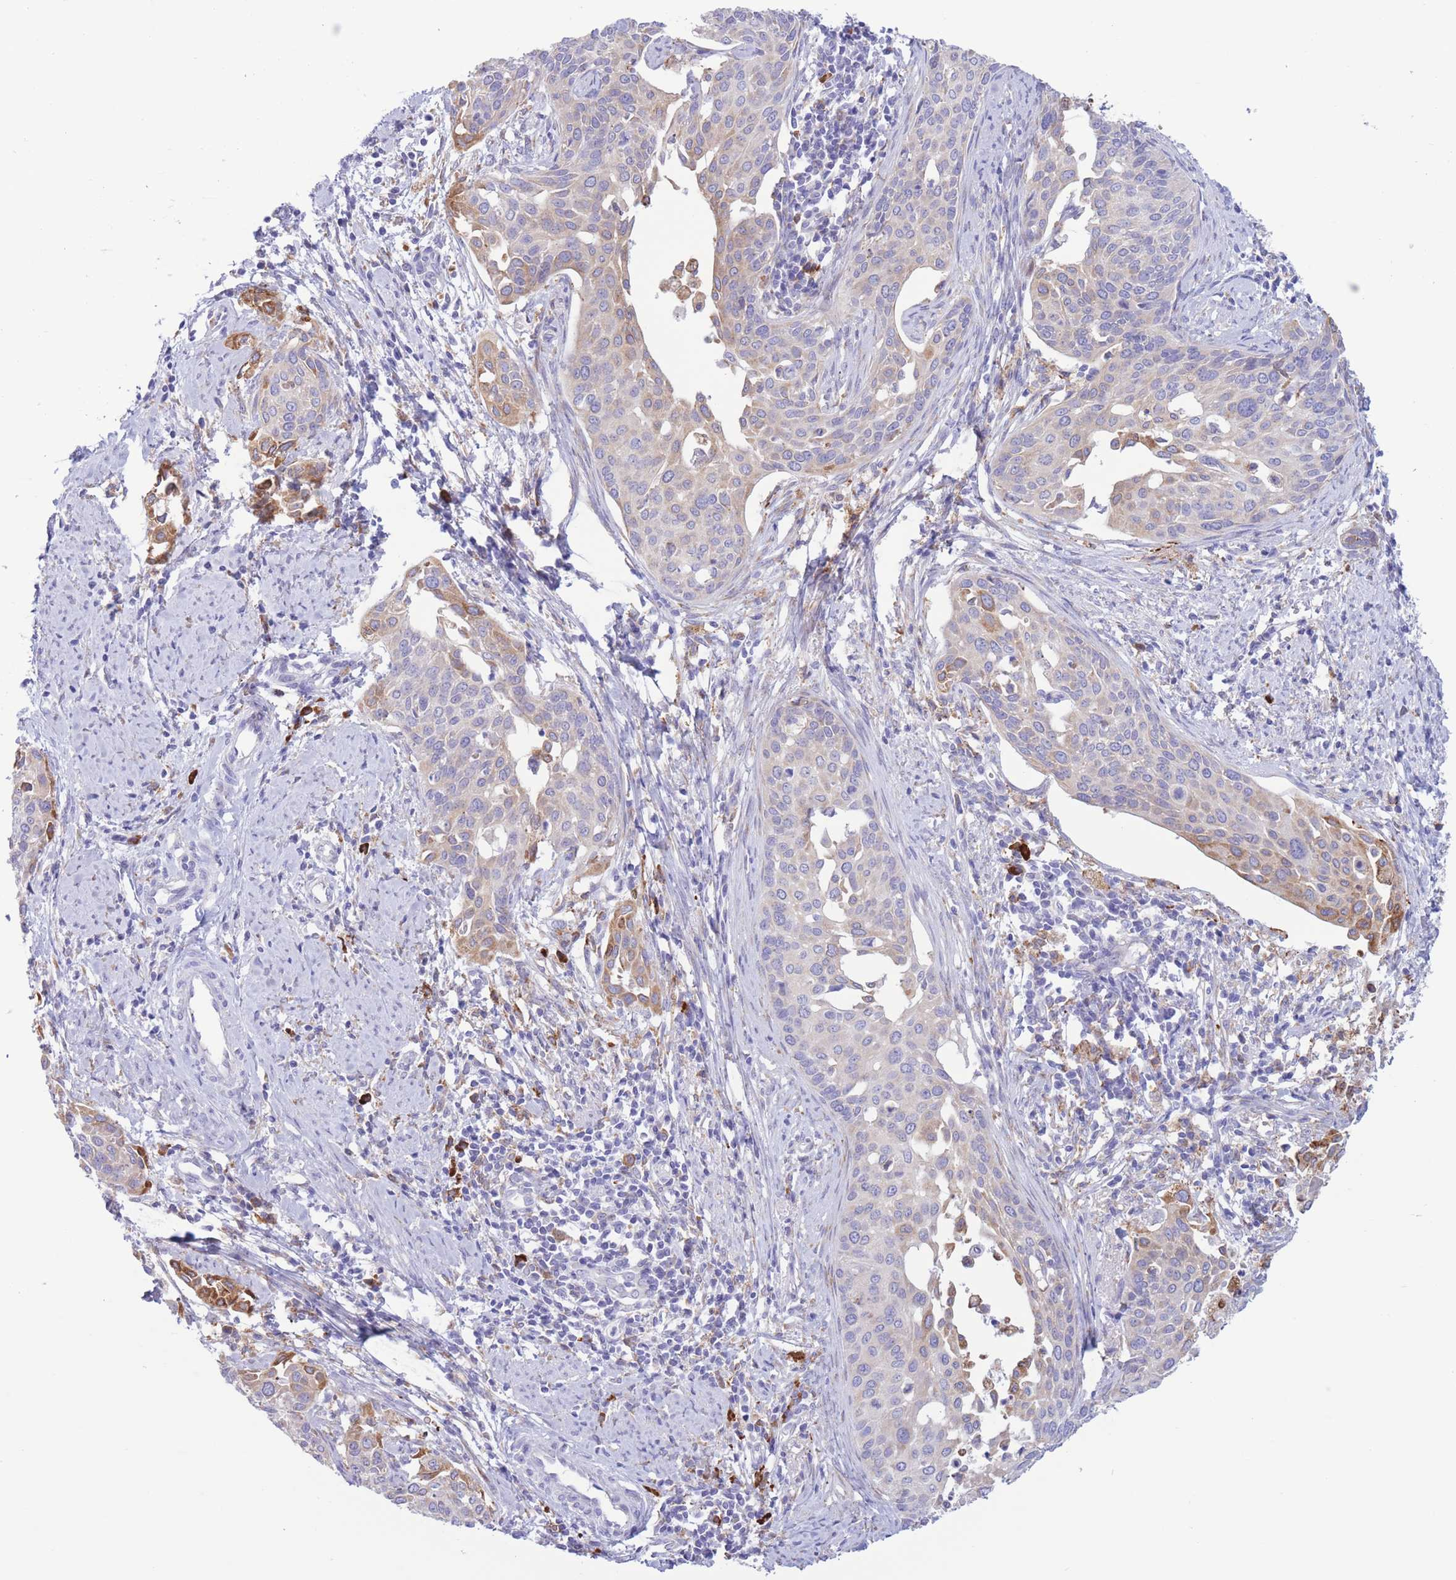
{"staining": {"intensity": "moderate", "quantity": "<25%", "location": "cytoplasmic/membranous"}, "tissue": "cervical cancer", "cell_type": "Tumor cells", "image_type": "cancer", "snomed": [{"axis": "morphology", "description": "Squamous cell carcinoma, NOS"}, {"axis": "topography", "description": "Cervix"}], "caption": "Protein analysis of squamous cell carcinoma (cervical) tissue exhibits moderate cytoplasmic/membranous expression in approximately <25% of tumor cells. (Stains: DAB (3,3'-diaminobenzidine) in brown, nuclei in blue, Microscopy: brightfield microscopy at high magnification).", "gene": "MYDGF", "patient": {"sex": "female", "age": 44}}